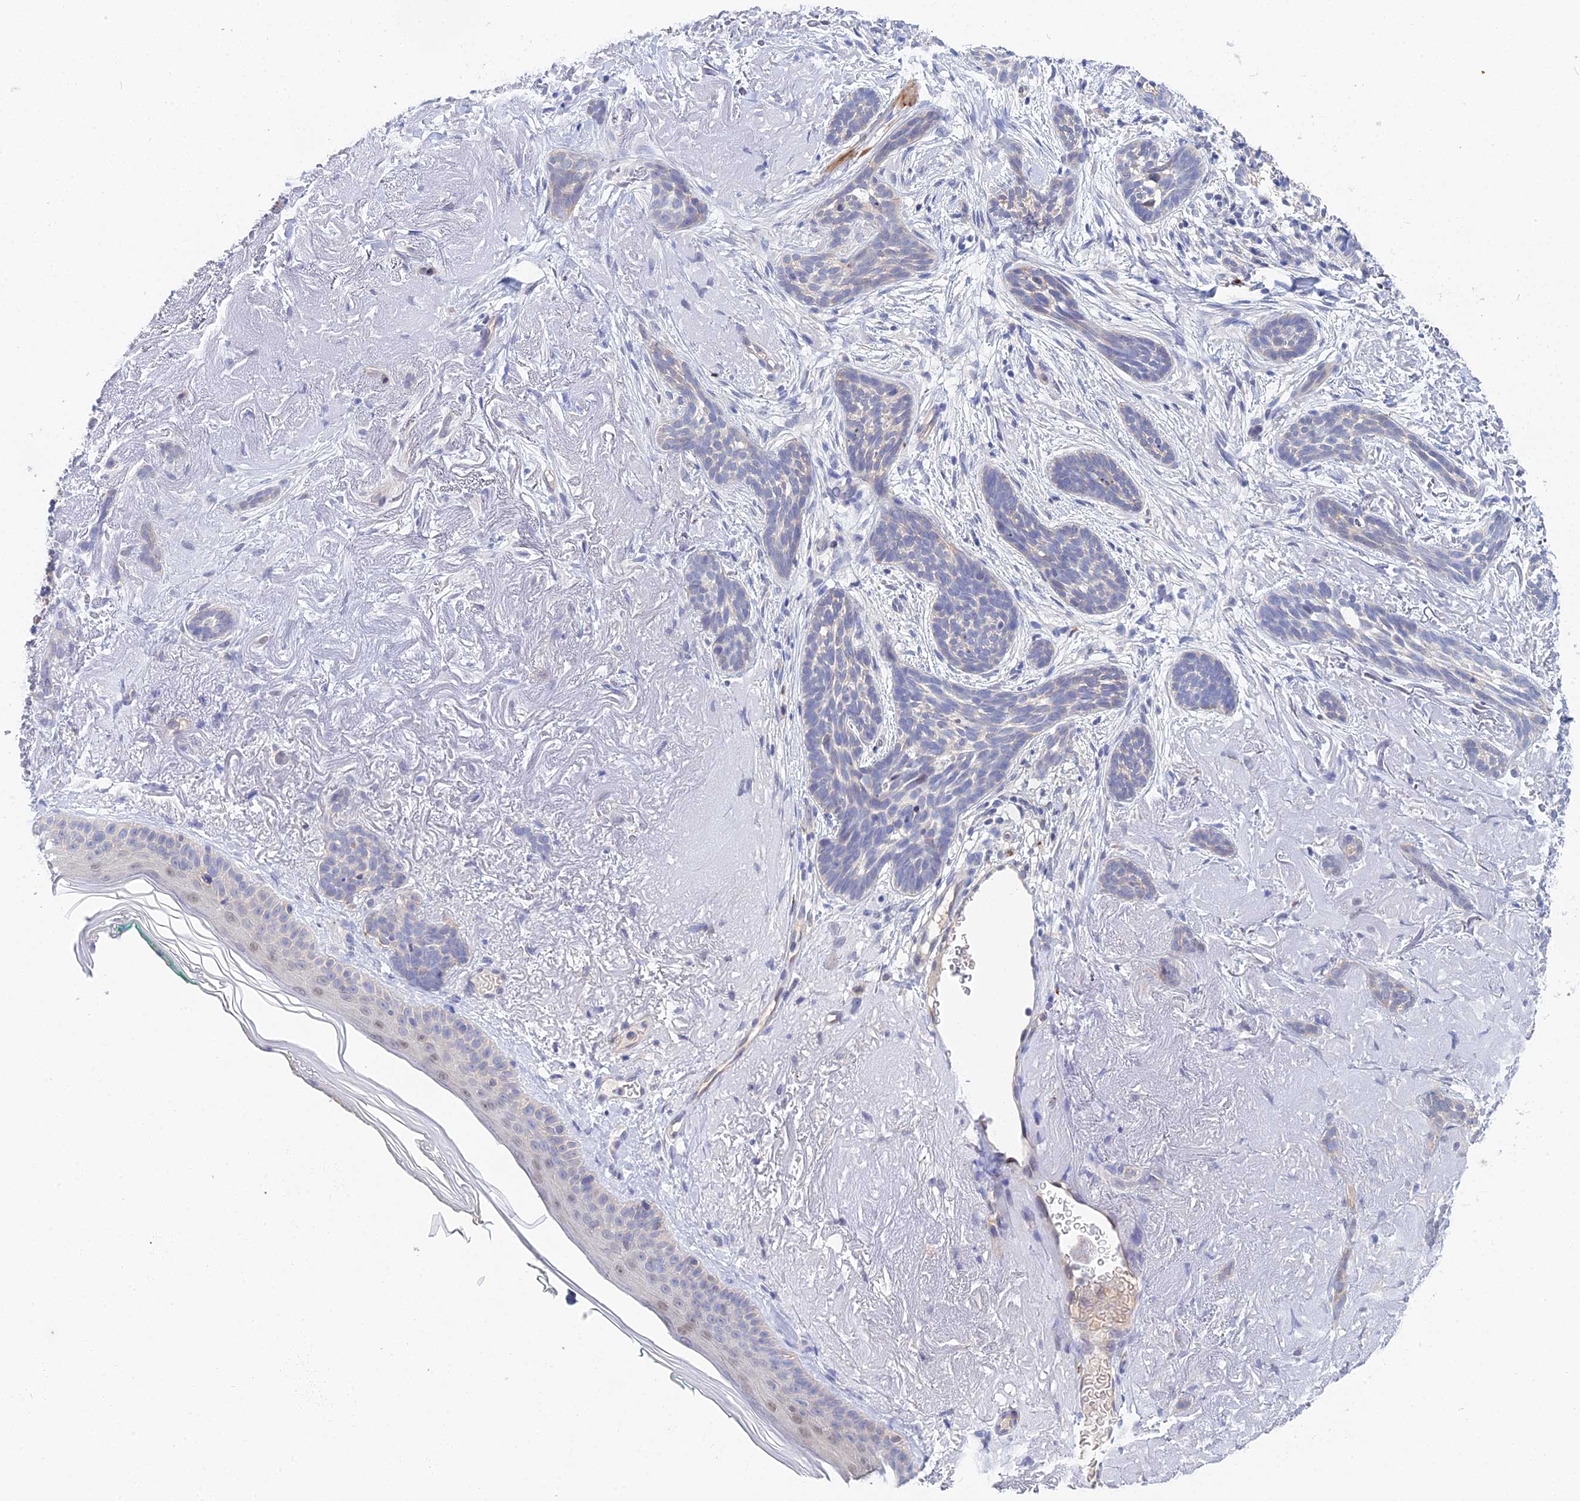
{"staining": {"intensity": "negative", "quantity": "none", "location": "none"}, "tissue": "skin cancer", "cell_type": "Tumor cells", "image_type": "cancer", "snomed": [{"axis": "morphology", "description": "Basal cell carcinoma"}, {"axis": "topography", "description": "Skin"}], "caption": "DAB immunohistochemical staining of basal cell carcinoma (skin) demonstrates no significant staining in tumor cells.", "gene": "DNAH14", "patient": {"sex": "male", "age": 71}}